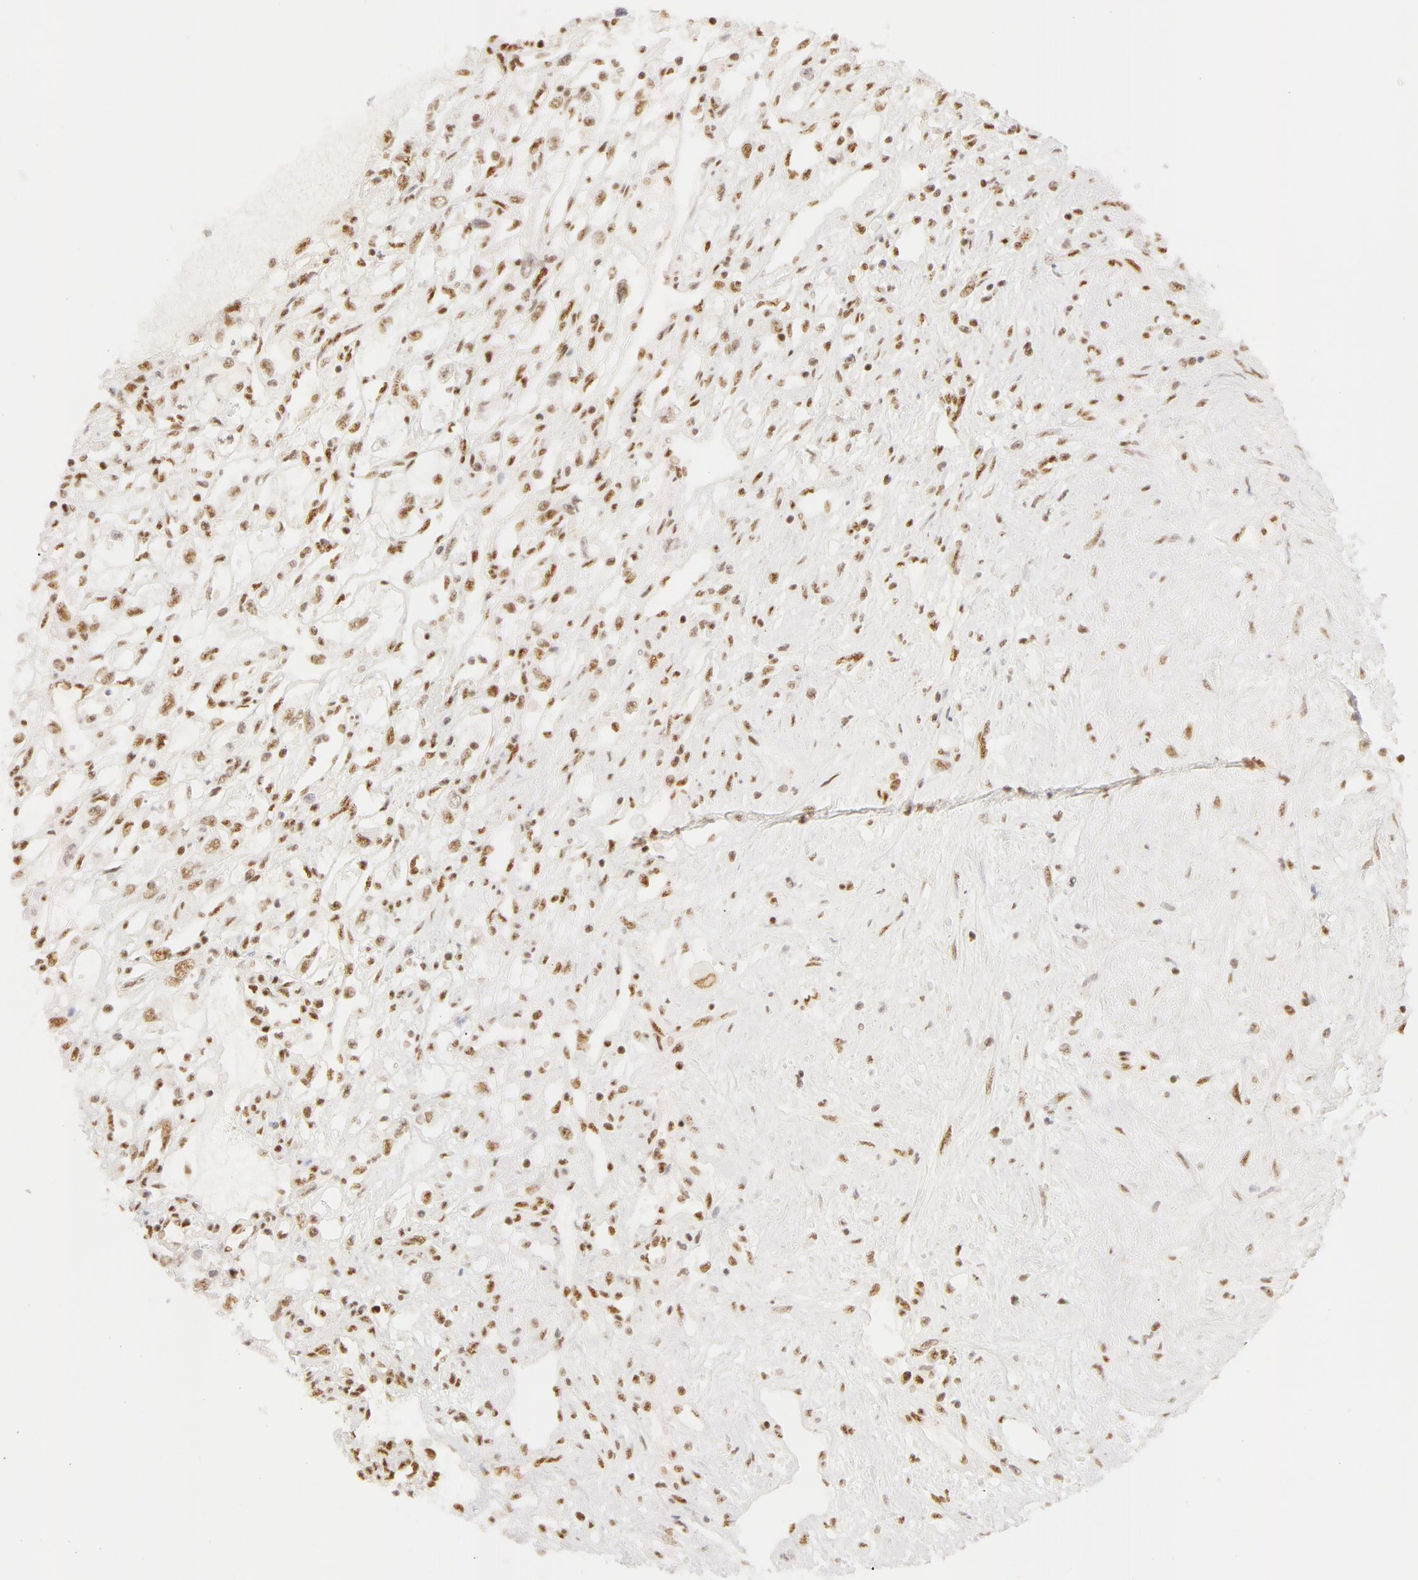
{"staining": {"intensity": "weak", "quantity": "25%-75%", "location": "nuclear"}, "tissue": "renal cancer", "cell_type": "Tumor cells", "image_type": "cancer", "snomed": [{"axis": "morphology", "description": "Adenocarcinoma, NOS"}, {"axis": "topography", "description": "Kidney"}], "caption": "DAB (3,3'-diaminobenzidine) immunohistochemical staining of human renal cancer shows weak nuclear protein expression in about 25%-75% of tumor cells.", "gene": "RBM39", "patient": {"sex": "male", "age": 57}}